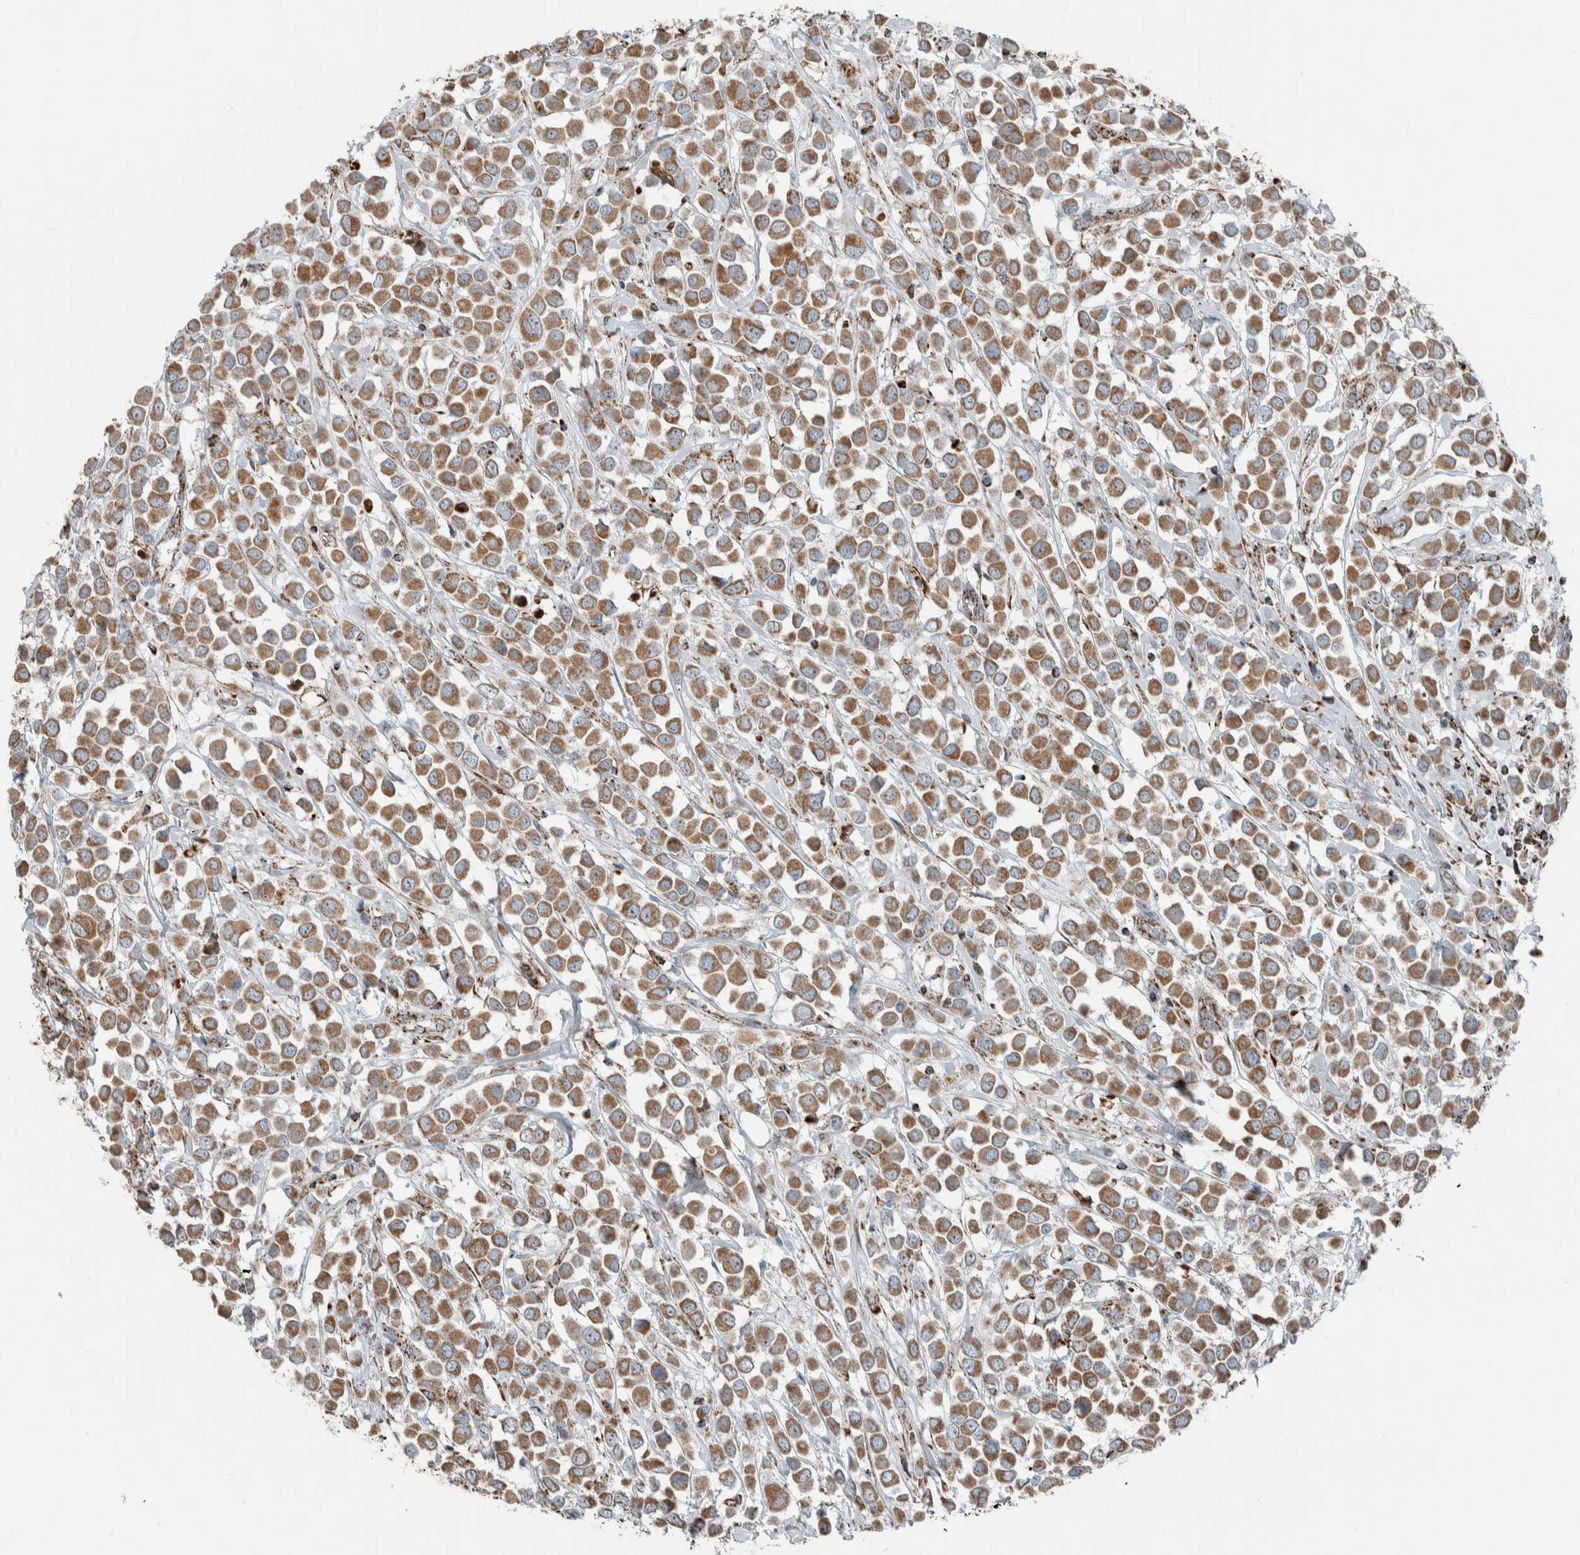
{"staining": {"intensity": "moderate", "quantity": ">75%", "location": "cytoplasmic/membranous"}, "tissue": "breast cancer", "cell_type": "Tumor cells", "image_type": "cancer", "snomed": [{"axis": "morphology", "description": "Duct carcinoma"}, {"axis": "topography", "description": "Breast"}], "caption": "Brown immunohistochemical staining in breast intraductal carcinoma demonstrates moderate cytoplasmic/membranous positivity in approximately >75% of tumor cells. The protein is stained brown, and the nuclei are stained in blue (DAB (3,3'-diaminobenzidine) IHC with brightfield microscopy, high magnification).", "gene": "CNTROB", "patient": {"sex": "female", "age": 61}}